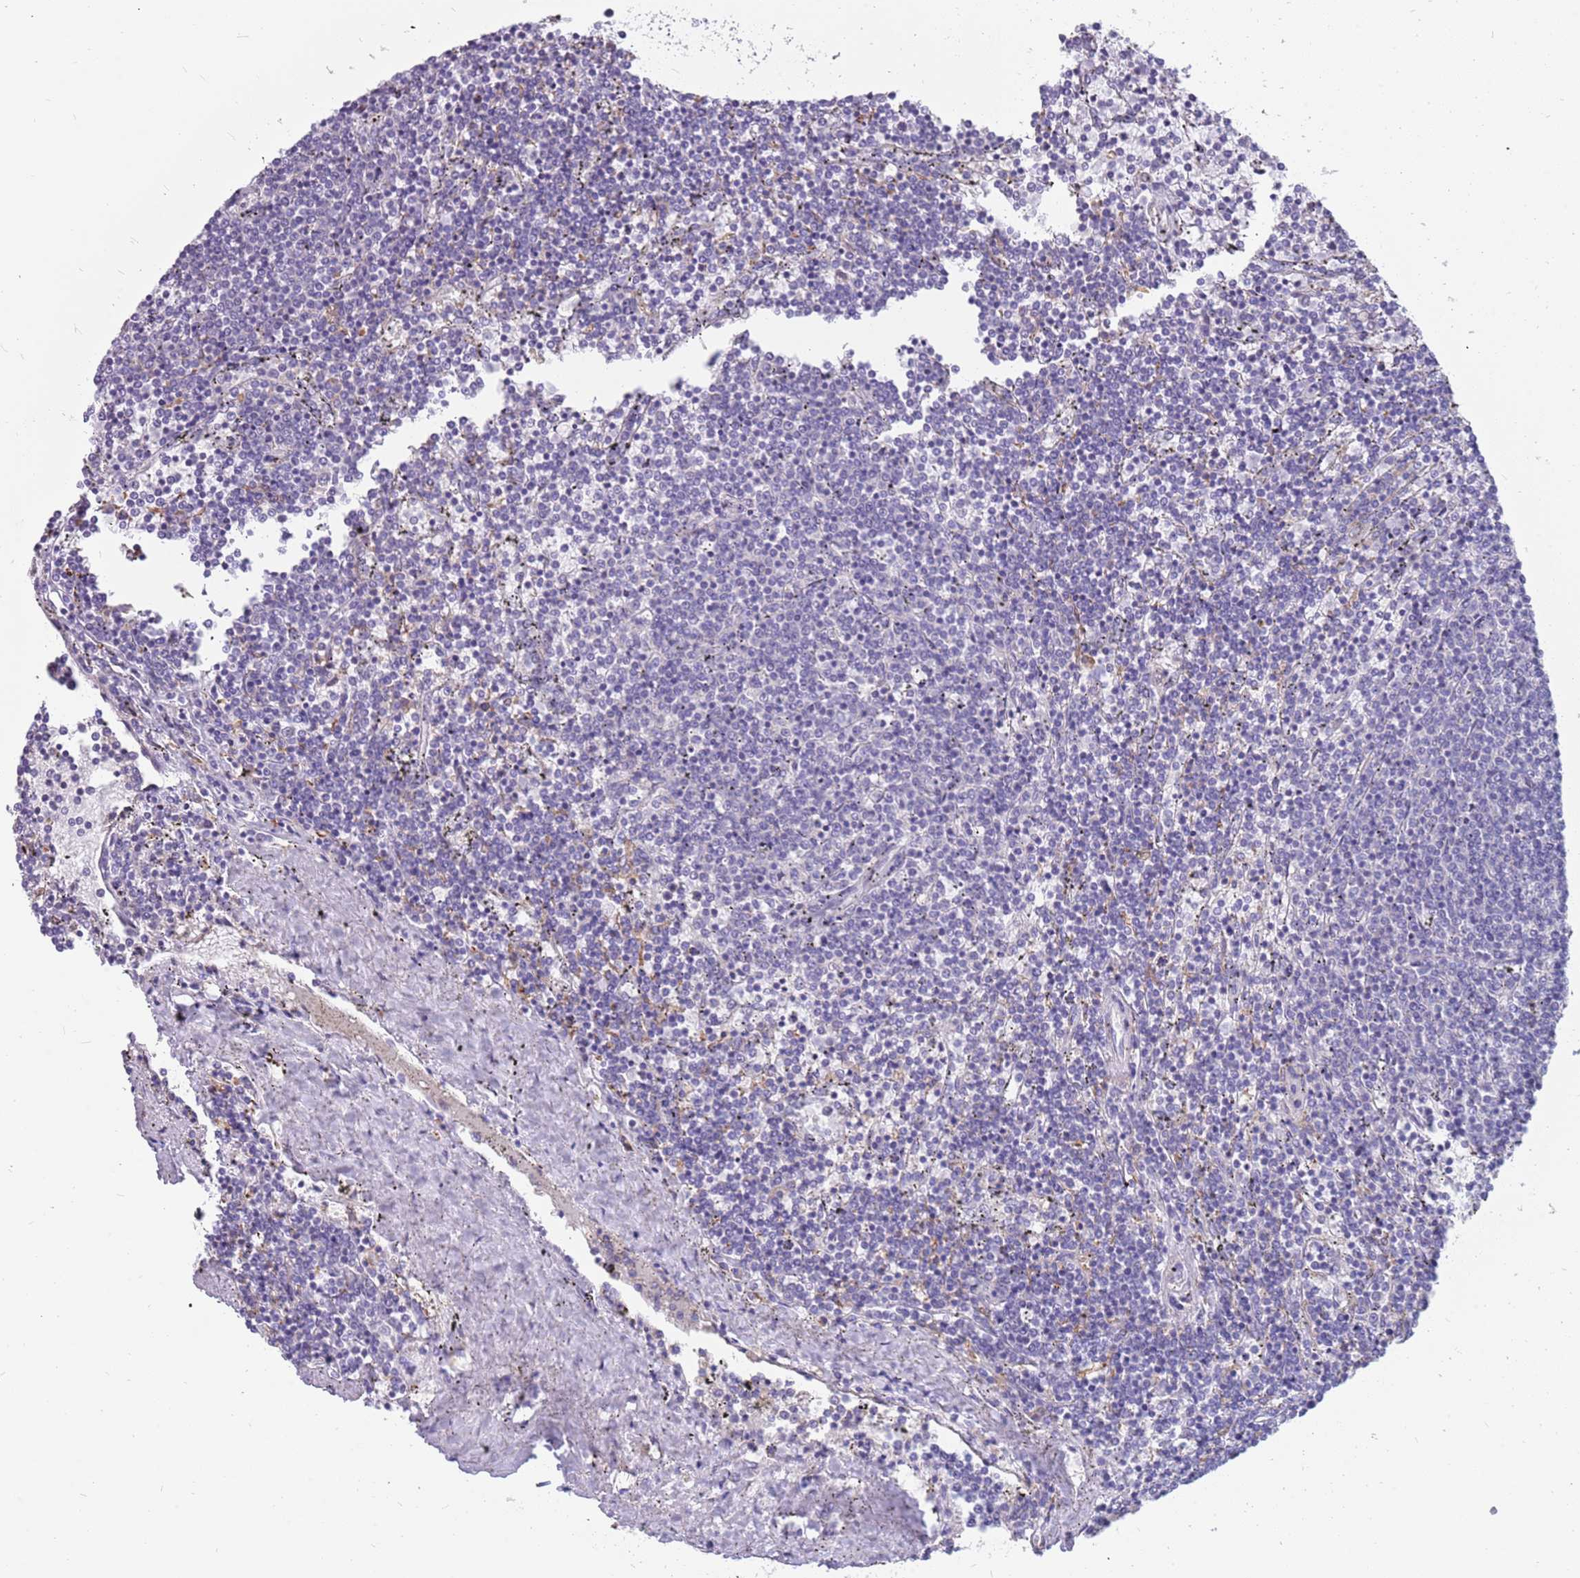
{"staining": {"intensity": "negative", "quantity": "none", "location": "none"}, "tissue": "lymphoma", "cell_type": "Tumor cells", "image_type": "cancer", "snomed": [{"axis": "morphology", "description": "Malignant lymphoma, non-Hodgkin's type, Low grade"}, {"axis": "topography", "description": "Spleen"}], "caption": "Immunohistochemical staining of malignant lymphoma, non-Hodgkin's type (low-grade) displays no significant positivity in tumor cells. (DAB IHC, high magnification).", "gene": "RHCG", "patient": {"sex": "female", "age": 50}}